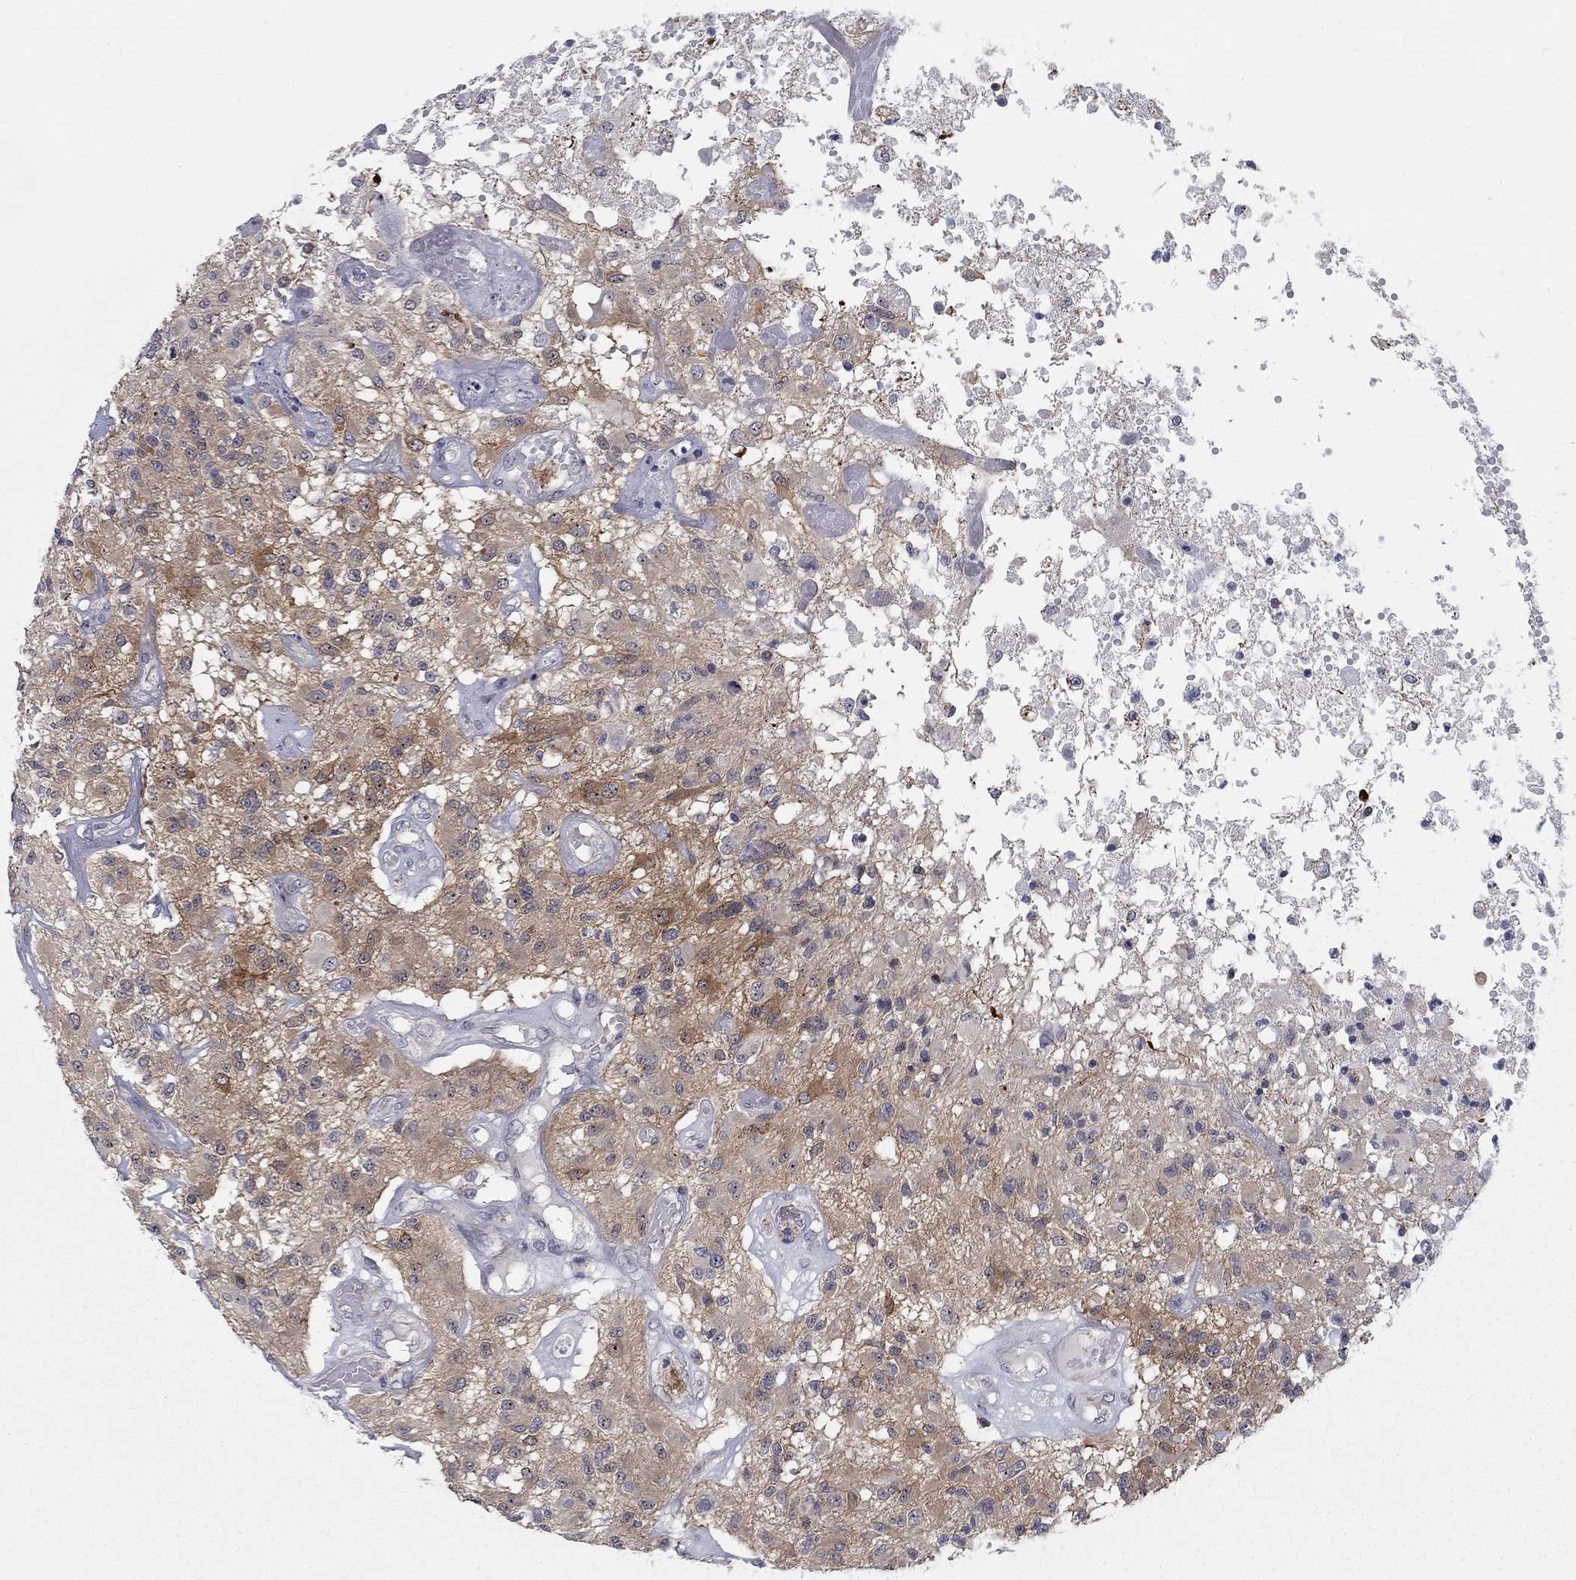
{"staining": {"intensity": "negative", "quantity": "none", "location": "none"}, "tissue": "glioma", "cell_type": "Tumor cells", "image_type": "cancer", "snomed": [{"axis": "morphology", "description": "Glioma, malignant, High grade"}, {"axis": "topography", "description": "Brain"}], "caption": "An immunohistochemistry (IHC) photomicrograph of glioma is shown. There is no staining in tumor cells of glioma.", "gene": "MTSS2", "patient": {"sex": "female", "age": 63}}